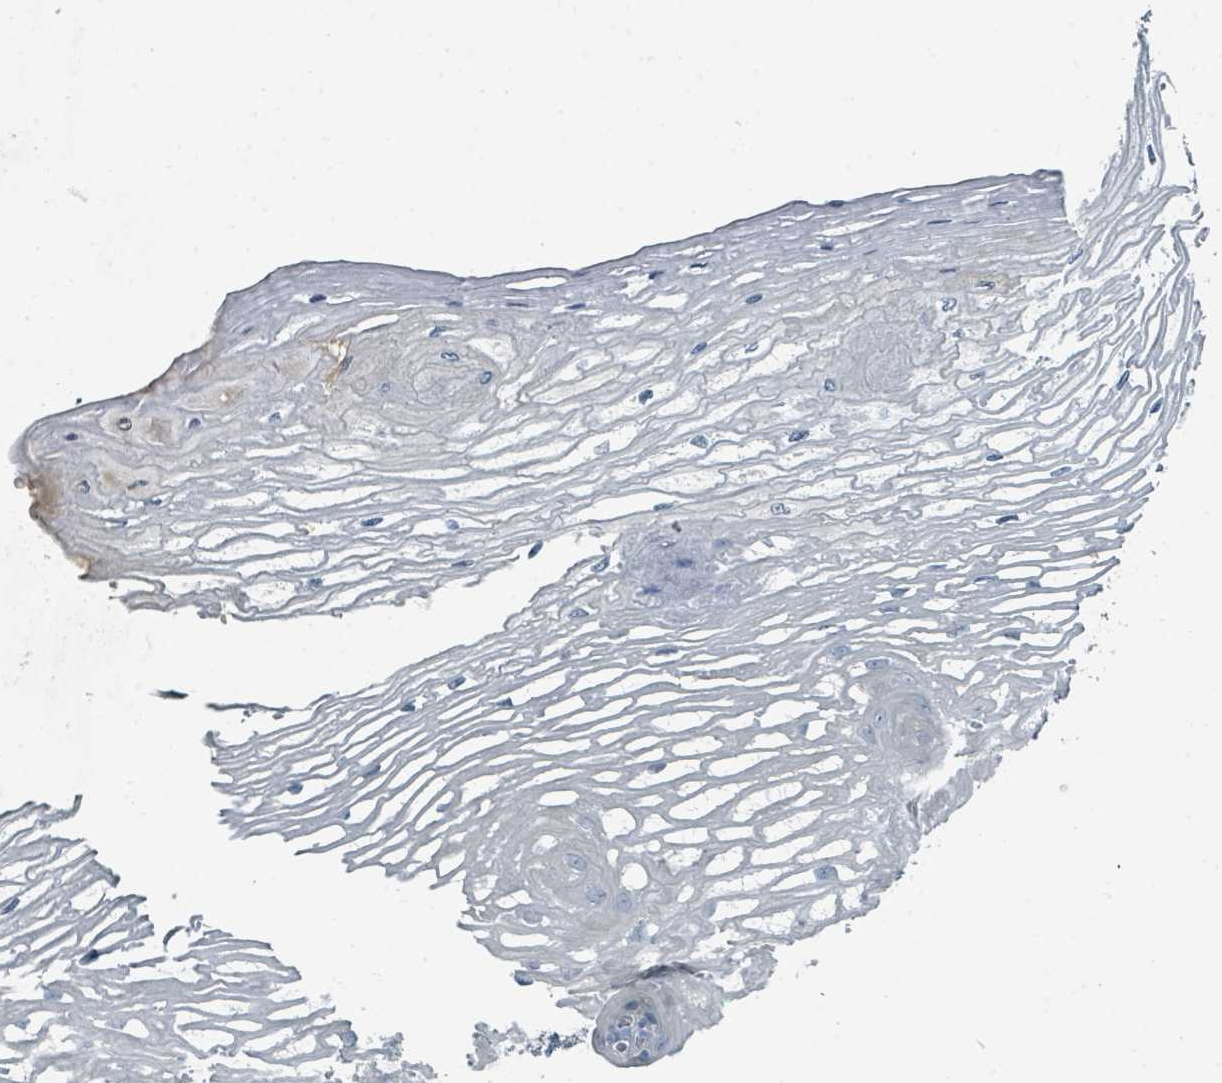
{"staining": {"intensity": "moderate", "quantity": "<25%", "location": "cytoplasmic/membranous"}, "tissue": "esophagus", "cell_type": "Squamous epithelial cells", "image_type": "normal", "snomed": [{"axis": "morphology", "description": "Normal tissue, NOS"}, {"axis": "topography", "description": "Esophagus"}], "caption": "Protein staining displays moderate cytoplasmic/membranous staining in about <25% of squamous epithelial cells in unremarkable esophagus.", "gene": "SLC25A23", "patient": {"sex": "male", "age": 69}}